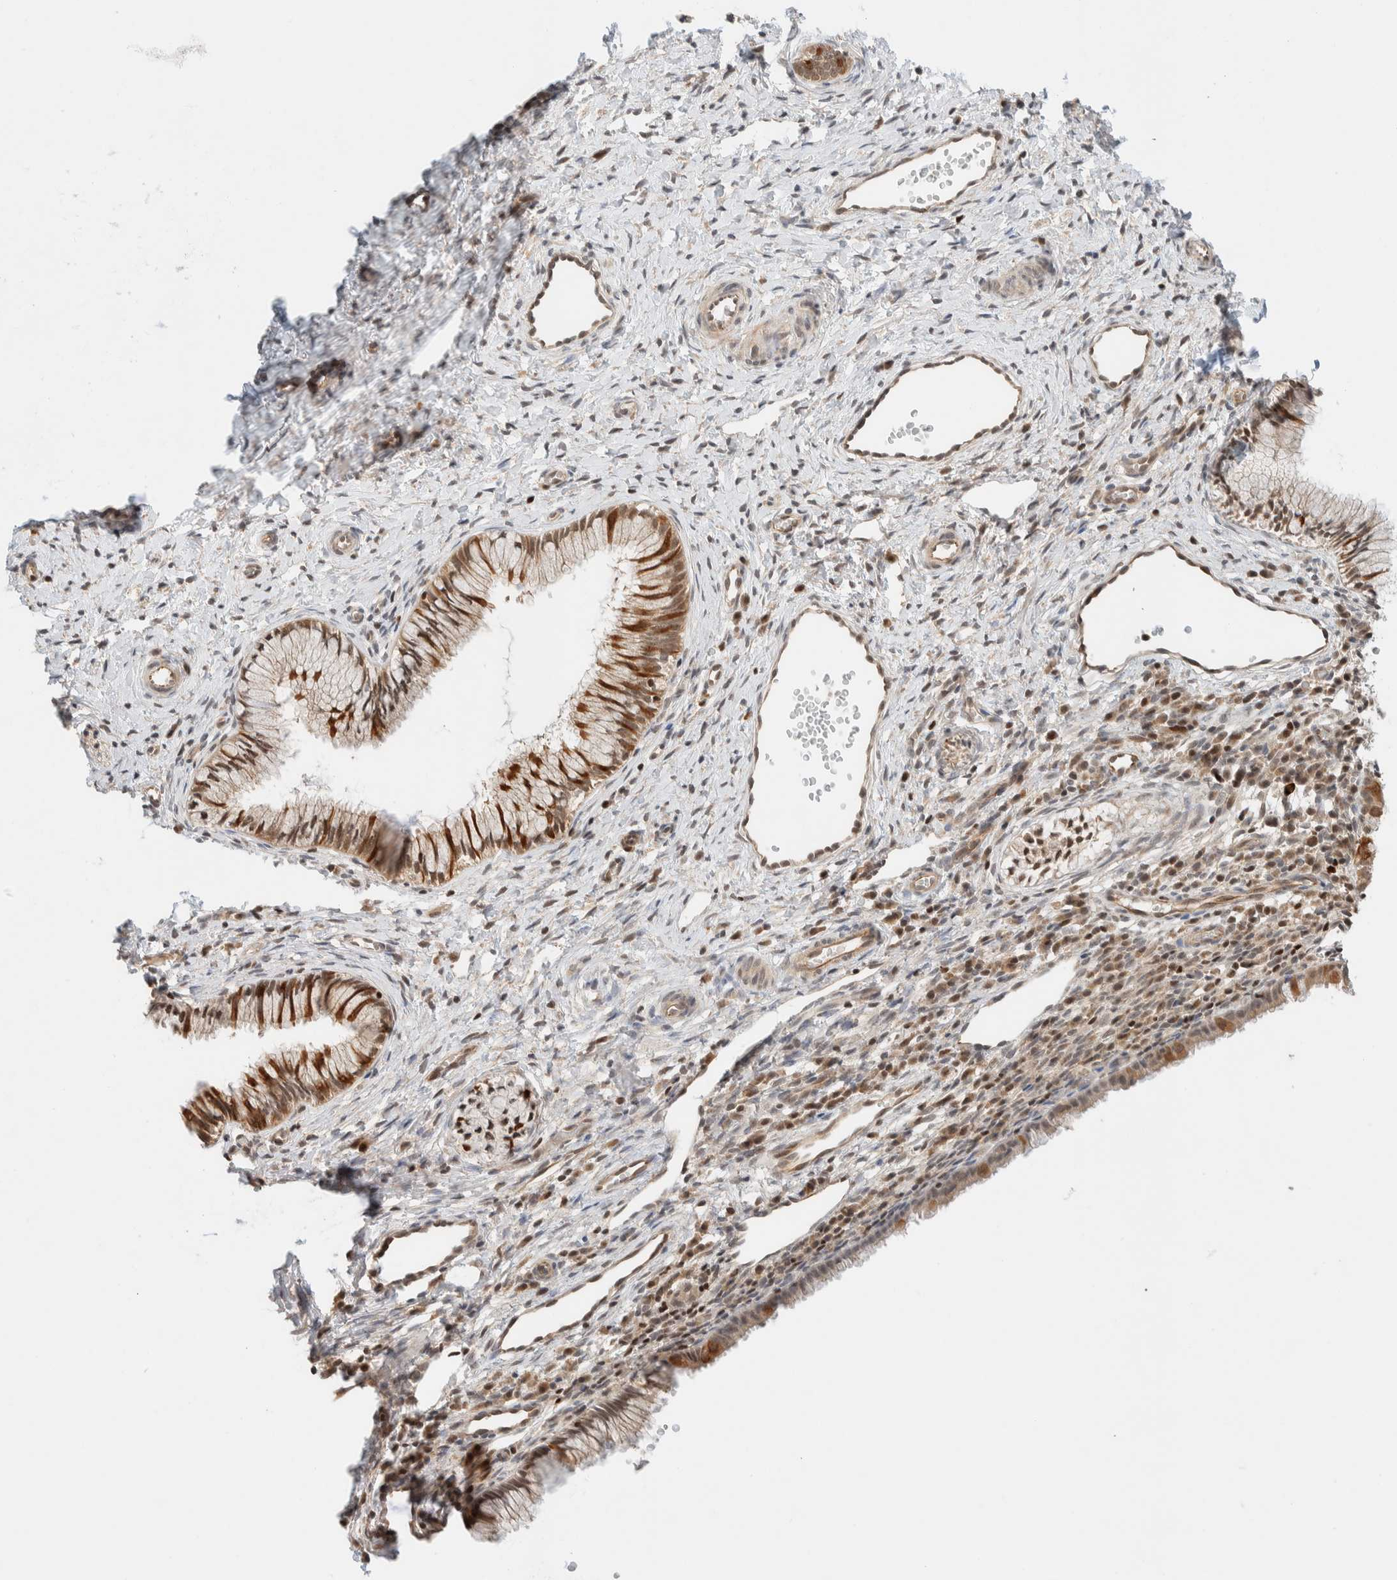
{"staining": {"intensity": "moderate", "quantity": ">75%", "location": "cytoplasmic/membranous,nuclear"}, "tissue": "cervix", "cell_type": "Glandular cells", "image_type": "normal", "snomed": [{"axis": "morphology", "description": "Normal tissue, NOS"}, {"axis": "topography", "description": "Cervix"}], "caption": "This photomicrograph reveals unremarkable cervix stained with immunohistochemistry to label a protein in brown. The cytoplasmic/membranous,nuclear of glandular cells show moderate positivity for the protein. Nuclei are counter-stained blue.", "gene": "C8orf76", "patient": {"sex": "female", "age": 27}}